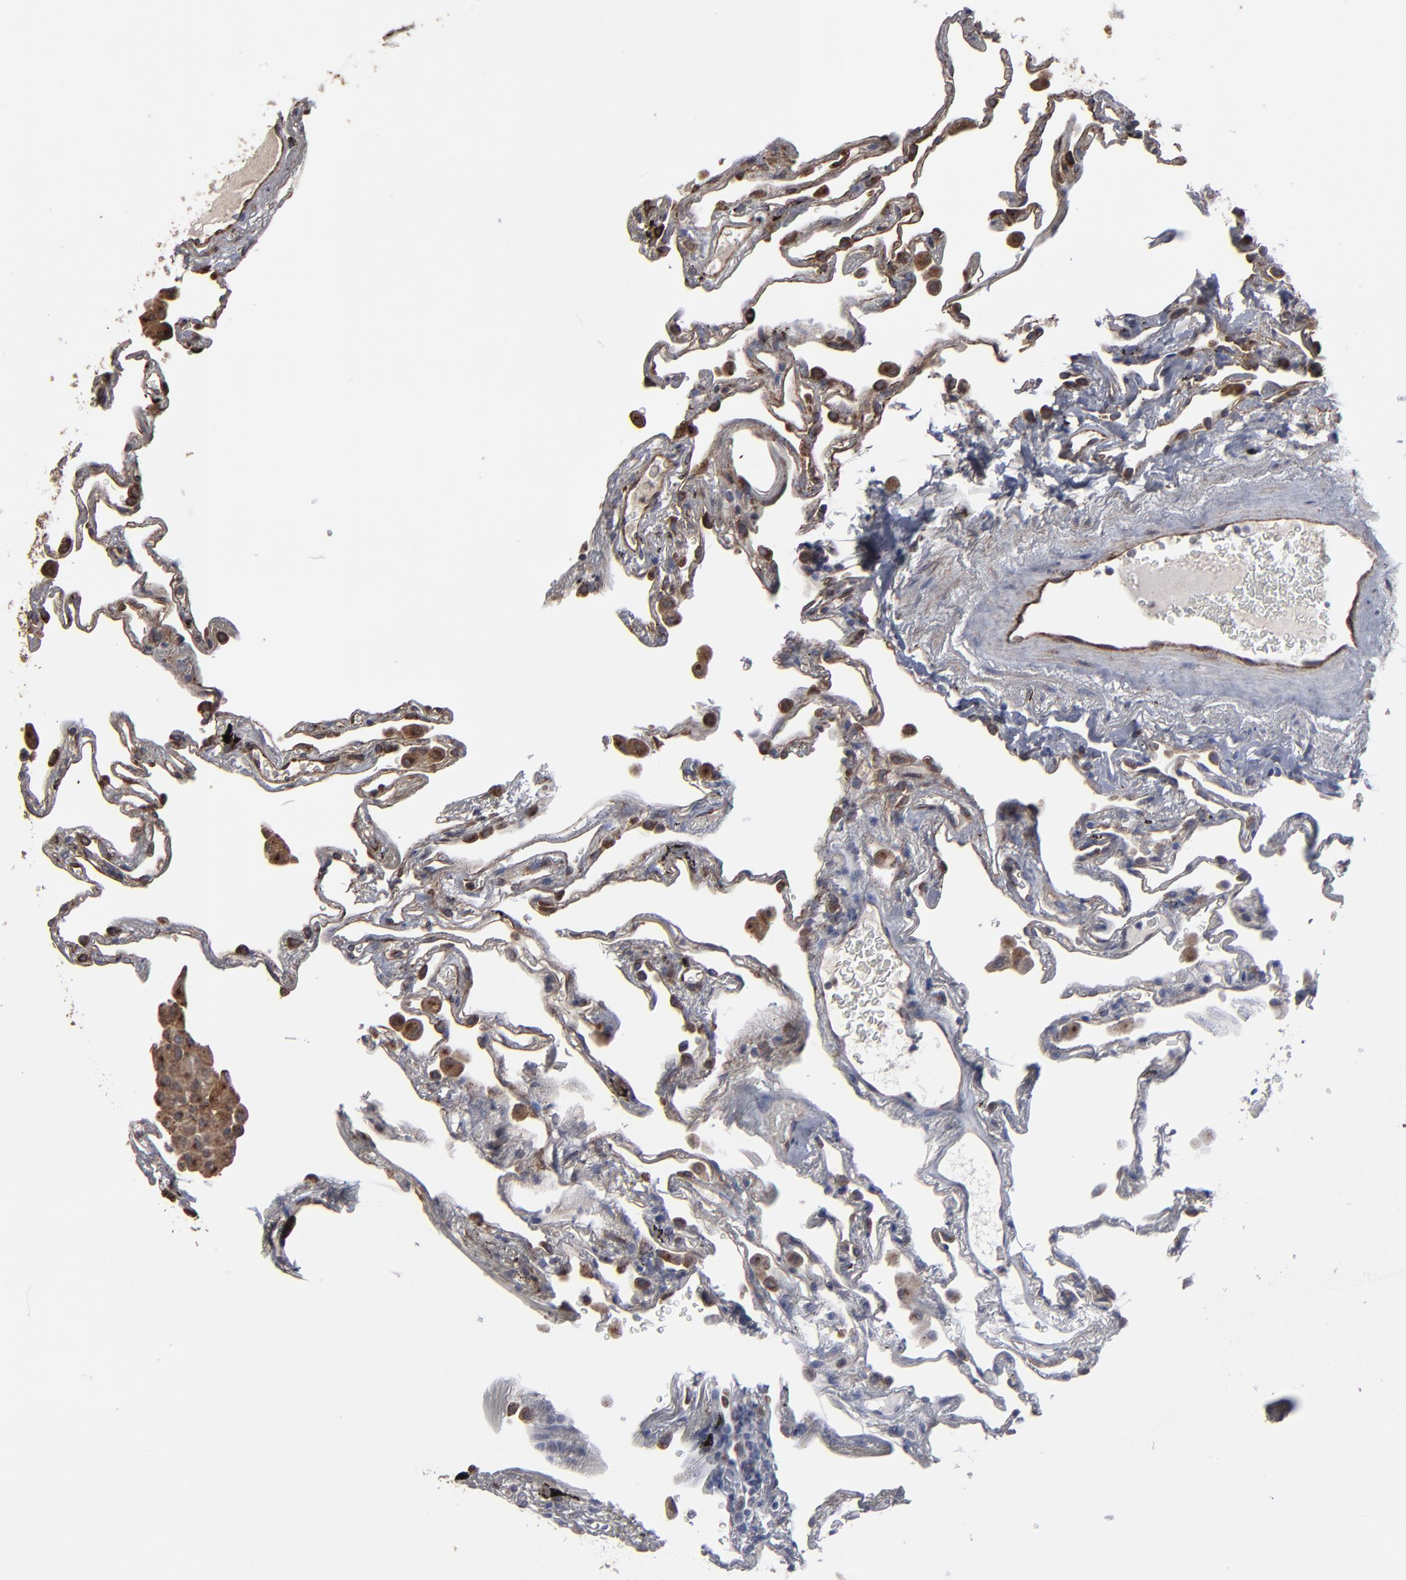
{"staining": {"intensity": "negative", "quantity": "none", "location": "none"}, "tissue": "lung", "cell_type": "Alveolar cells", "image_type": "normal", "snomed": [{"axis": "morphology", "description": "Normal tissue, NOS"}, {"axis": "morphology", "description": "Inflammation, NOS"}, {"axis": "topography", "description": "Lung"}], "caption": "The histopathology image demonstrates no staining of alveolar cells in normal lung.", "gene": "CNIH1", "patient": {"sex": "male", "age": 69}}